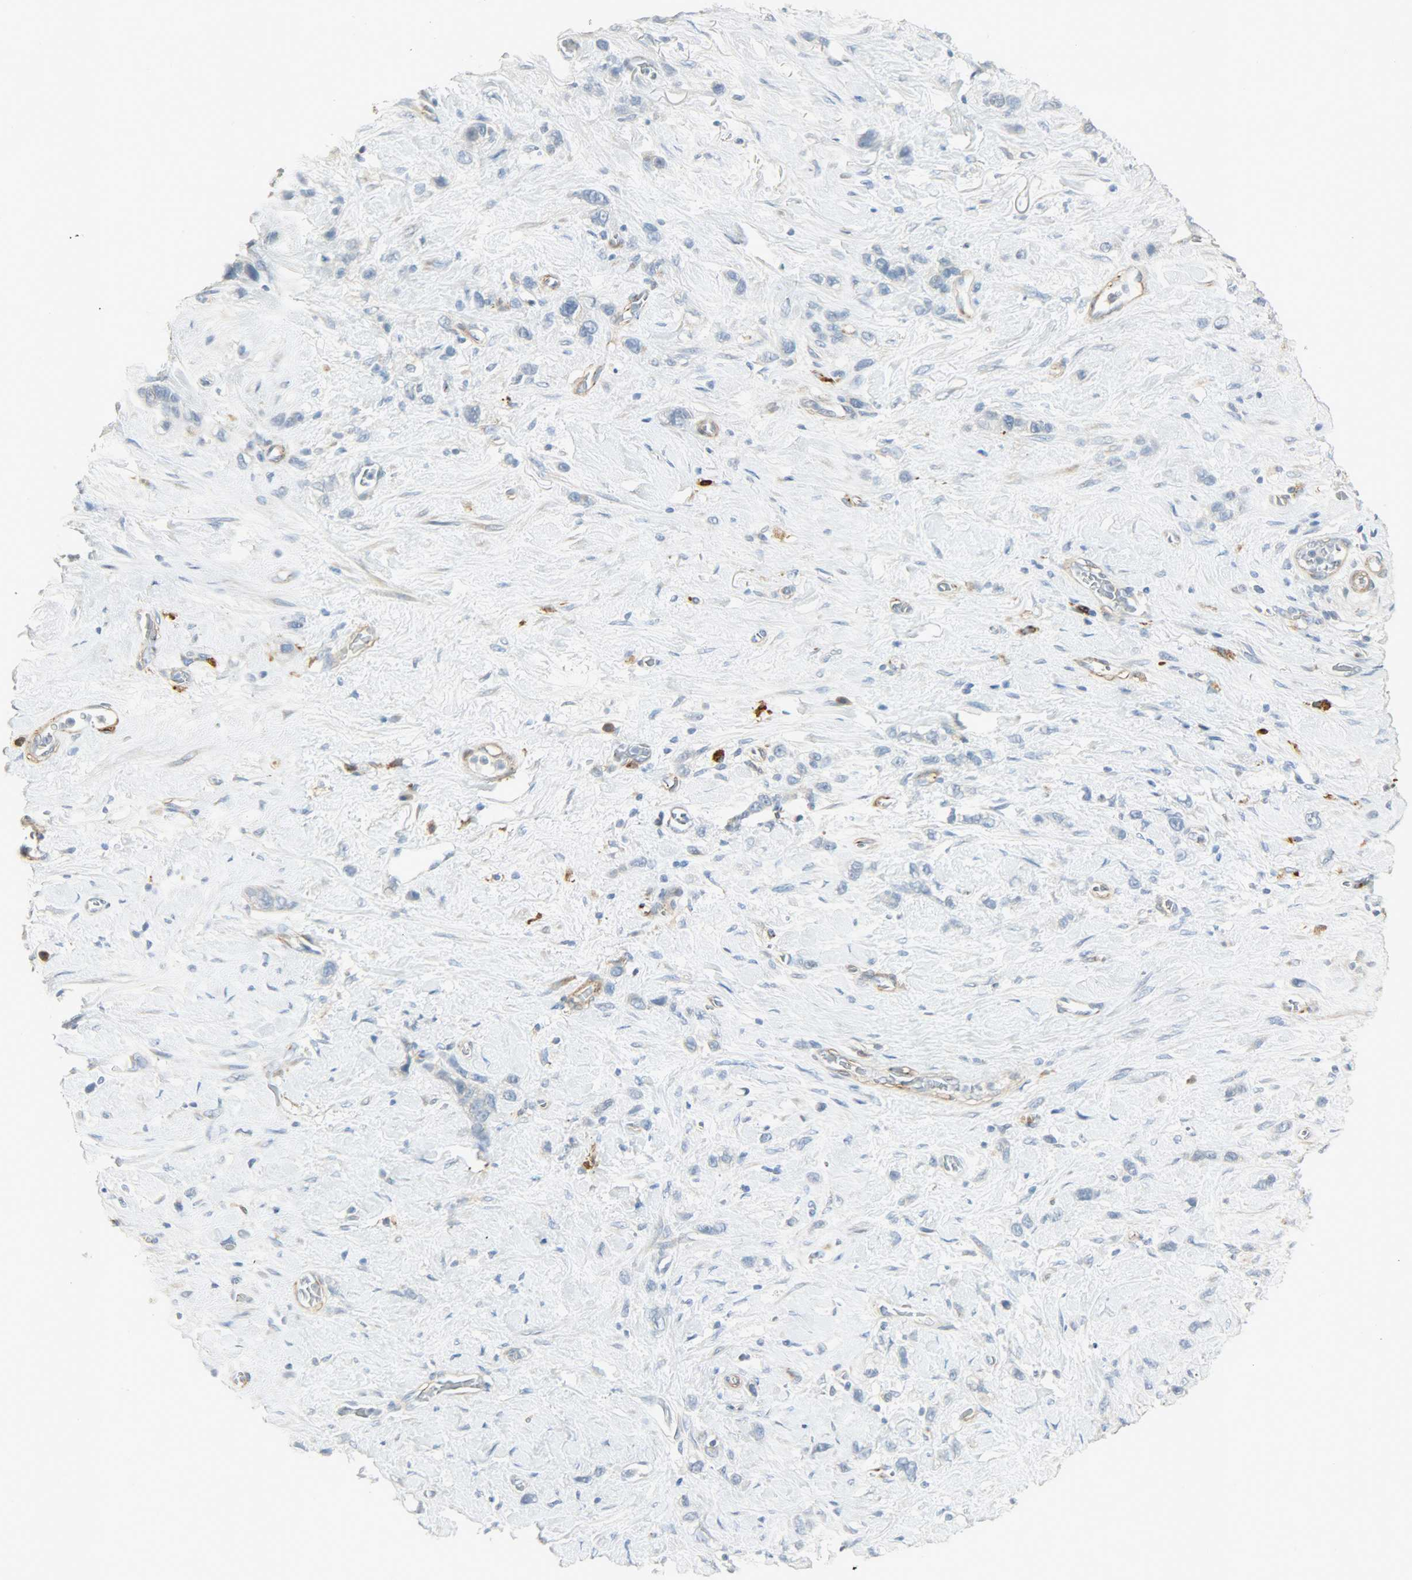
{"staining": {"intensity": "negative", "quantity": "none", "location": "none"}, "tissue": "stomach cancer", "cell_type": "Tumor cells", "image_type": "cancer", "snomed": [{"axis": "morphology", "description": "Normal tissue, NOS"}, {"axis": "morphology", "description": "Adenocarcinoma, NOS"}, {"axis": "morphology", "description": "Adenocarcinoma, High grade"}, {"axis": "topography", "description": "Stomach, upper"}, {"axis": "topography", "description": "Stomach"}], "caption": "DAB (3,3'-diaminobenzidine) immunohistochemical staining of stomach adenocarcinoma (high-grade) reveals no significant expression in tumor cells.", "gene": "ENPEP", "patient": {"sex": "female", "age": 65}}